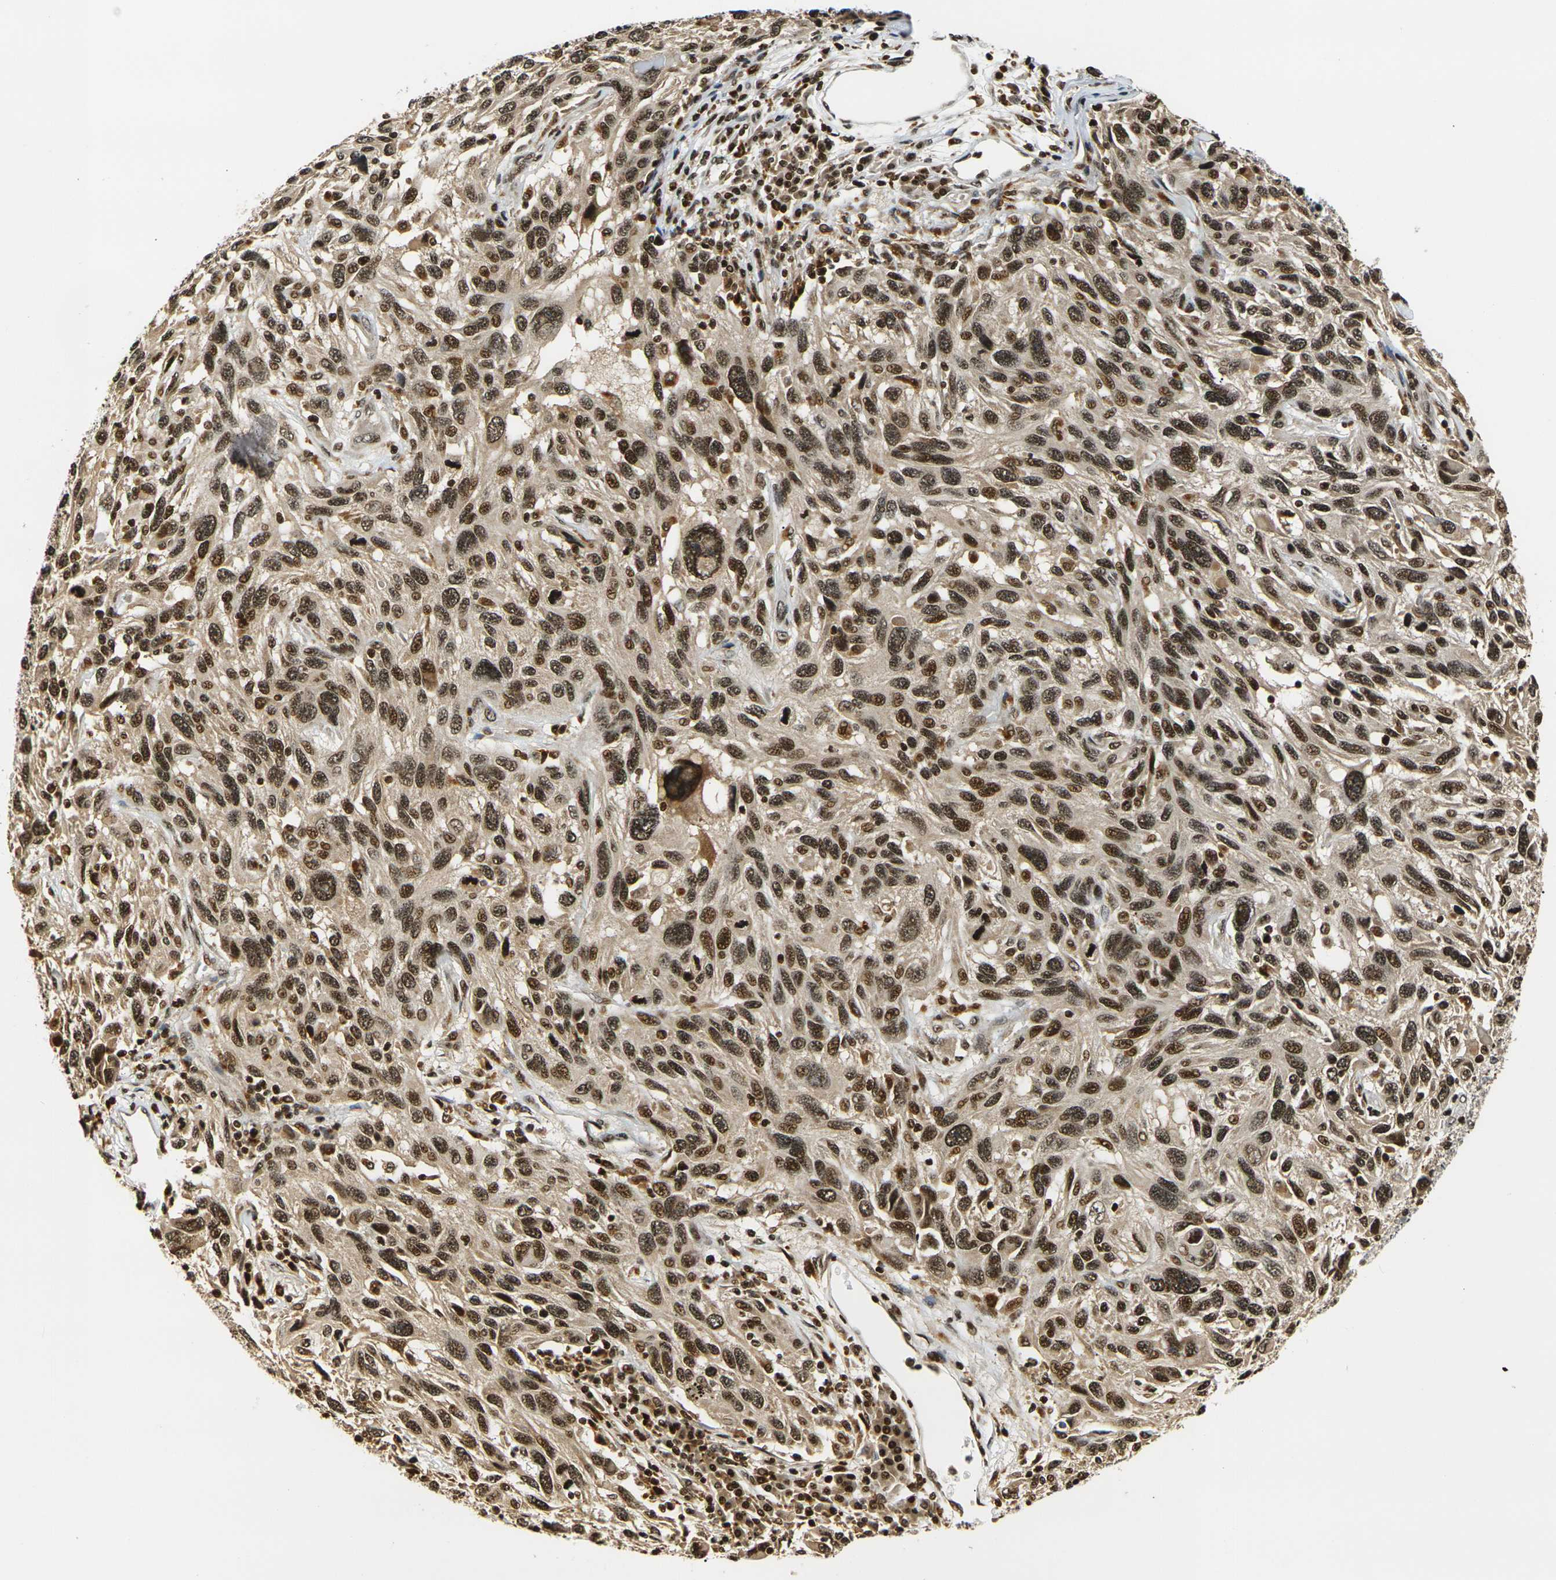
{"staining": {"intensity": "moderate", "quantity": ">75%", "location": "cytoplasmic/membranous,nuclear"}, "tissue": "melanoma", "cell_type": "Tumor cells", "image_type": "cancer", "snomed": [{"axis": "morphology", "description": "Malignant melanoma, NOS"}, {"axis": "topography", "description": "Skin"}], "caption": "IHC (DAB (3,3'-diaminobenzidine)) staining of melanoma displays moderate cytoplasmic/membranous and nuclear protein staining in about >75% of tumor cells. (Brightfield microscopy of DAB IHC at high magnification).", "gene": "ACTL6A", "patient": {"sex": "male", "age": 53}}